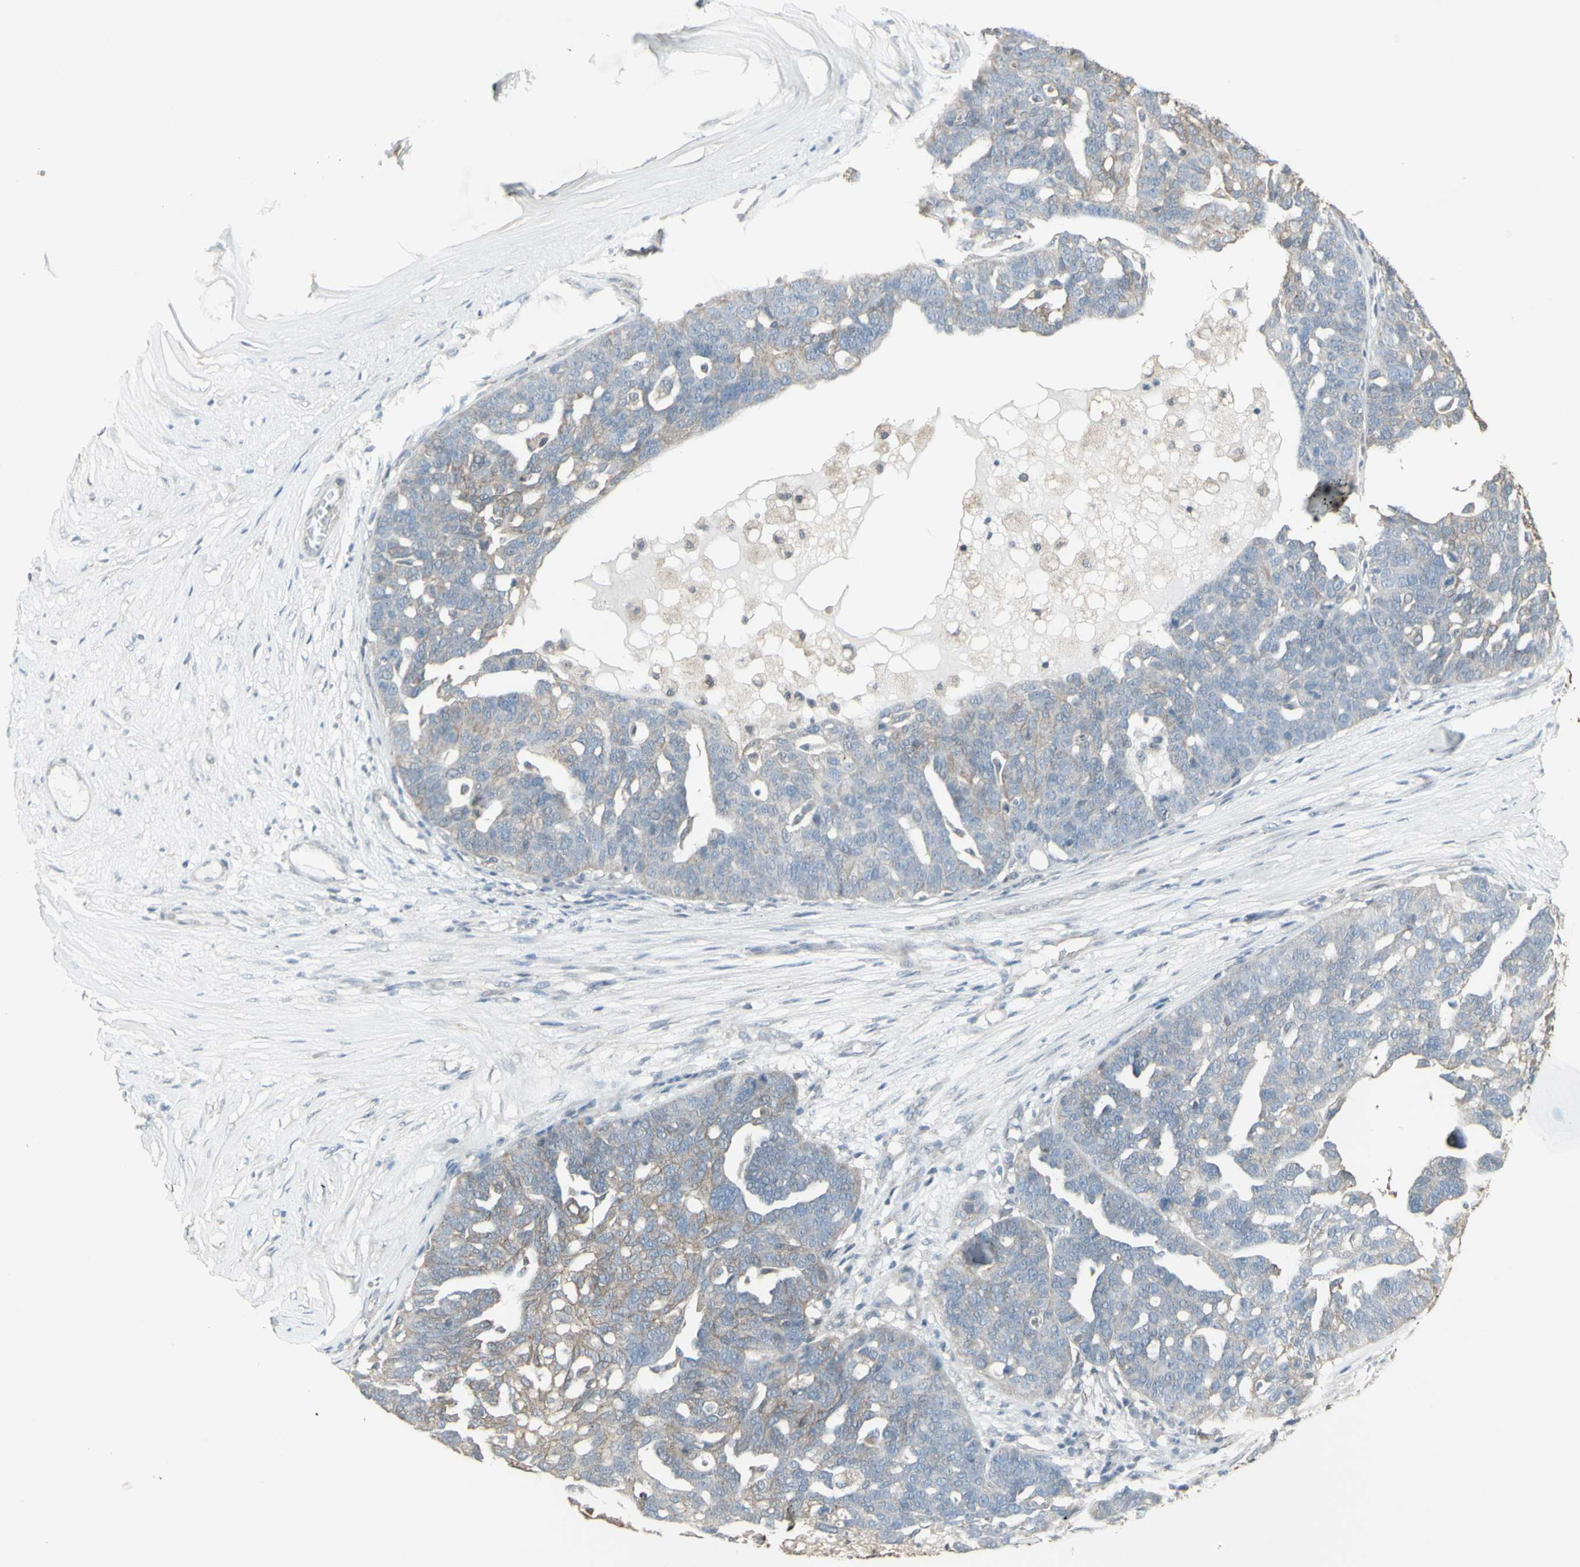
{"staining": {"intensity": "negative", "quantity": "none", "location": "none"}, "tissue": "ovarian cancer", "cell_type": "Tumor cells", "image_type": "cancer", "snomed": [{"axis": "morphology", "description": "Cystadenocarcinoma, serous, NOS"}, {"axis": "topography", "description": "Ovary"}], "caption": "This is an immunohistochemistry (IHC) image of serous cystadenocarcinoma (ovarian). There is no positivity in tumor cells.", "gene": "FXYD3", "patient": {"sex": "female", "age": 59}}